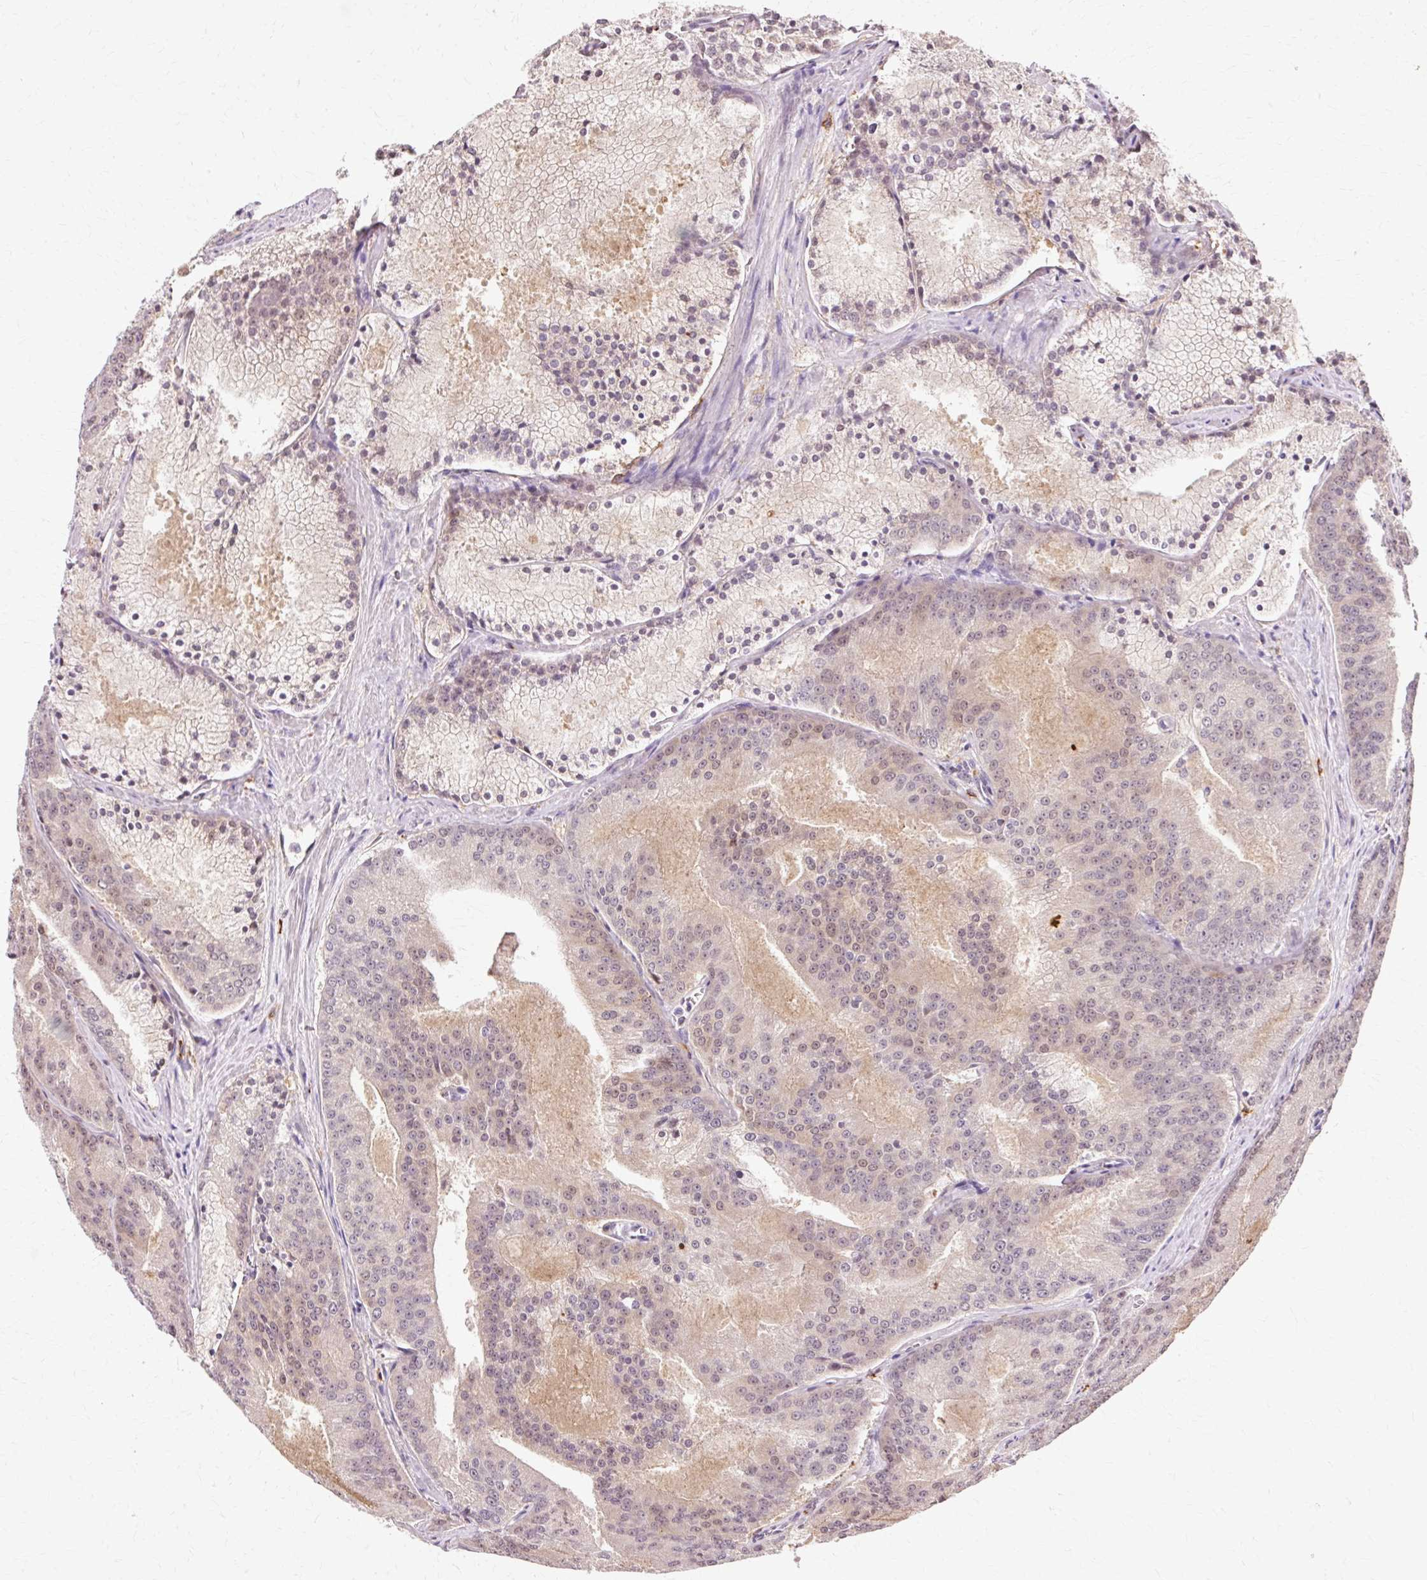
{"staining": {"intensity": "weak", "quantity": ">75%", "location": "cytoplasmic/membranous,nuclear"}, "tissue": "prostate cancer", "cell_type": "Tumor cells", "image_type": "cancer", "snomed": [{"axis": "morphology", "description": "Adenocarcinoma, High grade"}, {"axis": "topography", "description": "Prostate"}], "caption": "Protein expression analysis of human prostate cancer (high-grade adenocarcinoma) reveals weak cytoplasmic/membranous and nuclear expression in about >75% of tumor cells.", "gene": "VN1R2", "patient": {"sex": "male", "age": 61}}